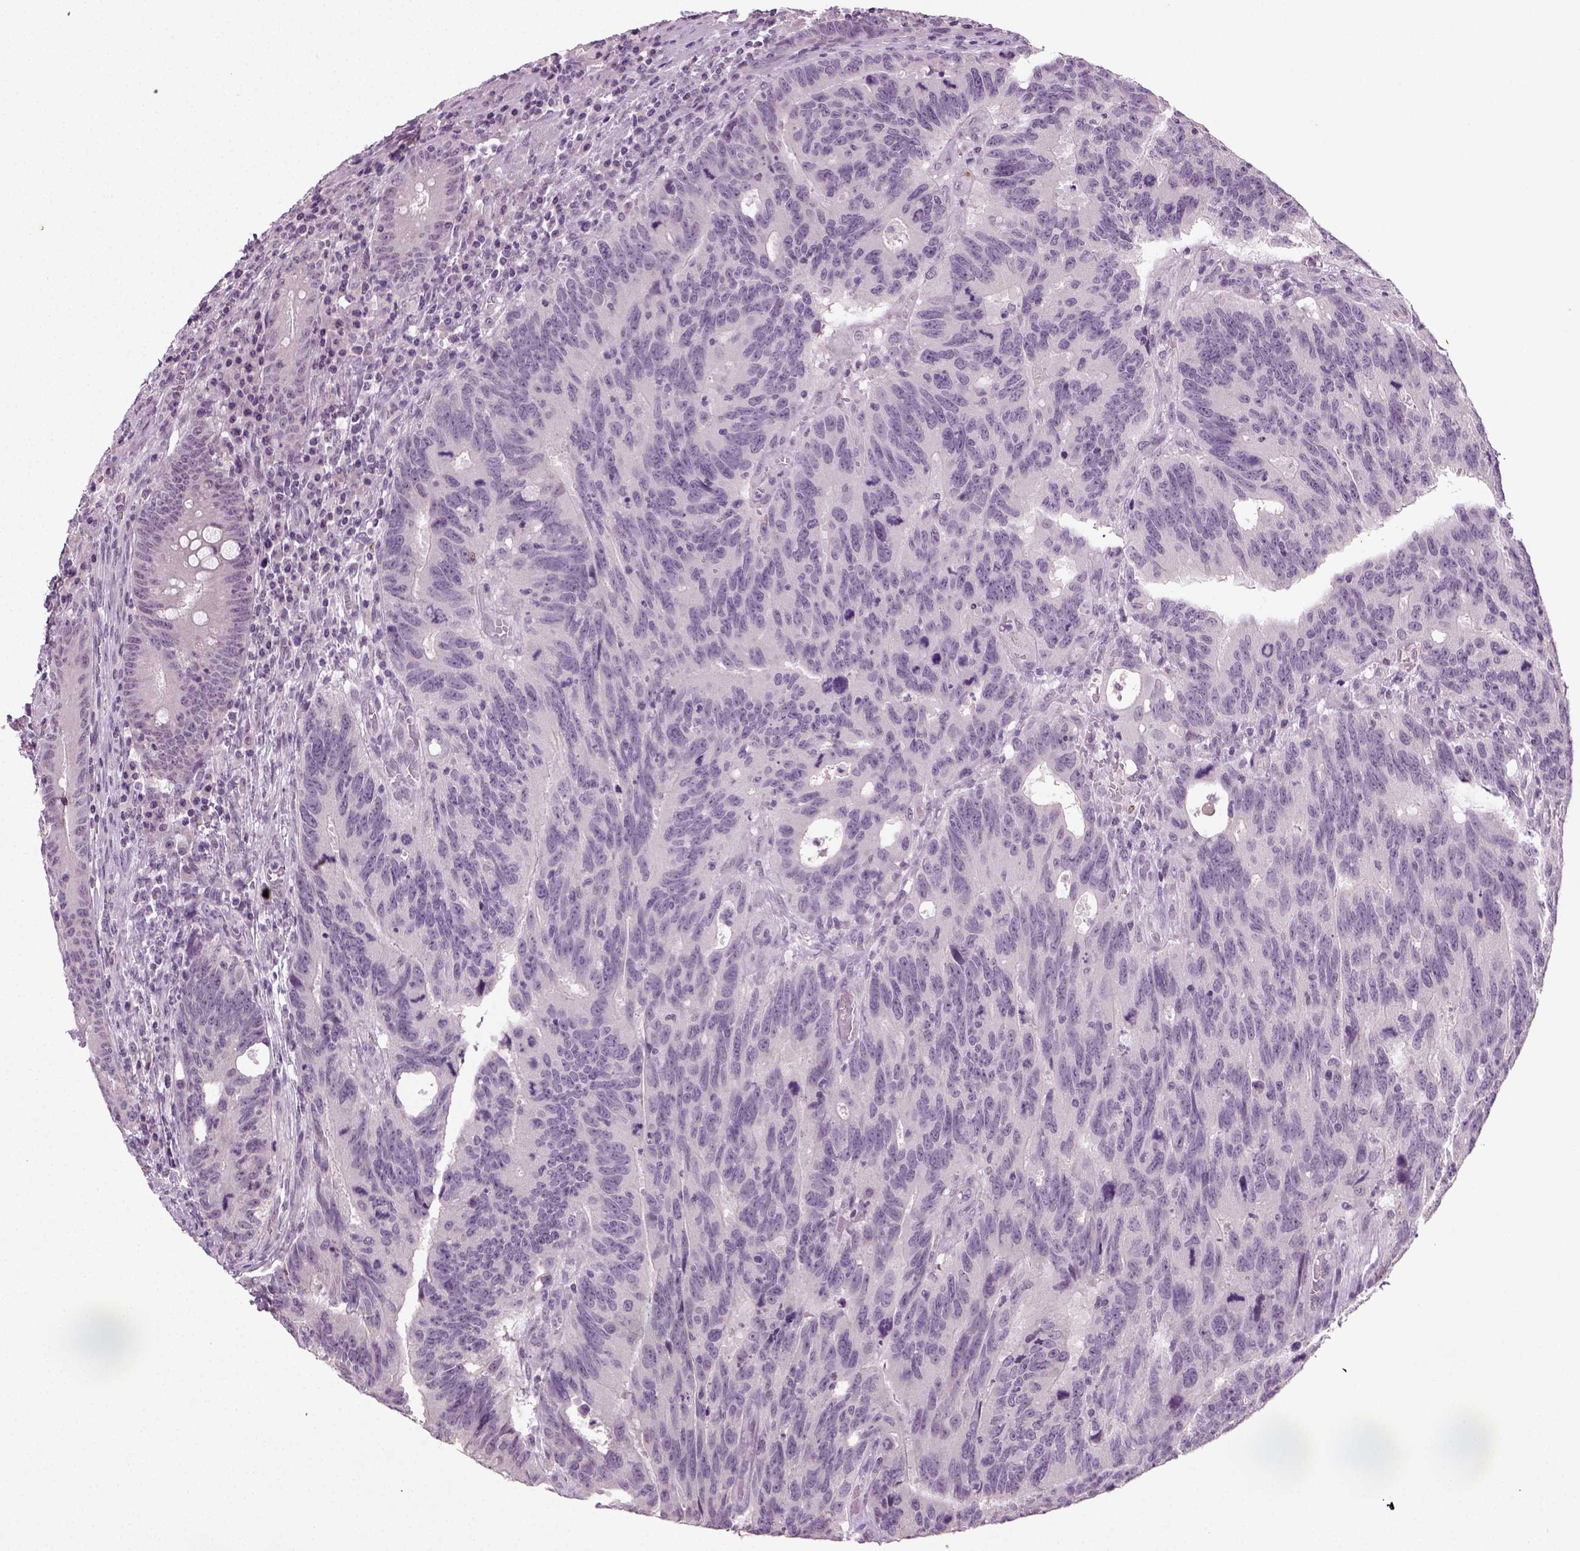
{"staining": {"intensity": "negative", "quantity": "none", "location": "none"}, "tissue": "colorectal cancer", "cell_type": "Tumor cells", "image_type": "cancer", "snomed": [{"axis": "morphology", "description": "Adenocarcinoma, NOS"}, {"axis": "topography", "description": "Colon"}], "caption": "Immunohistochemistry photomicrograph of colorectal cancer stained for a protein (brown), which displays no staining in tumor cells.", "gene": "SYNGAP1", "patient": {"sex": "female", "age": 77}}